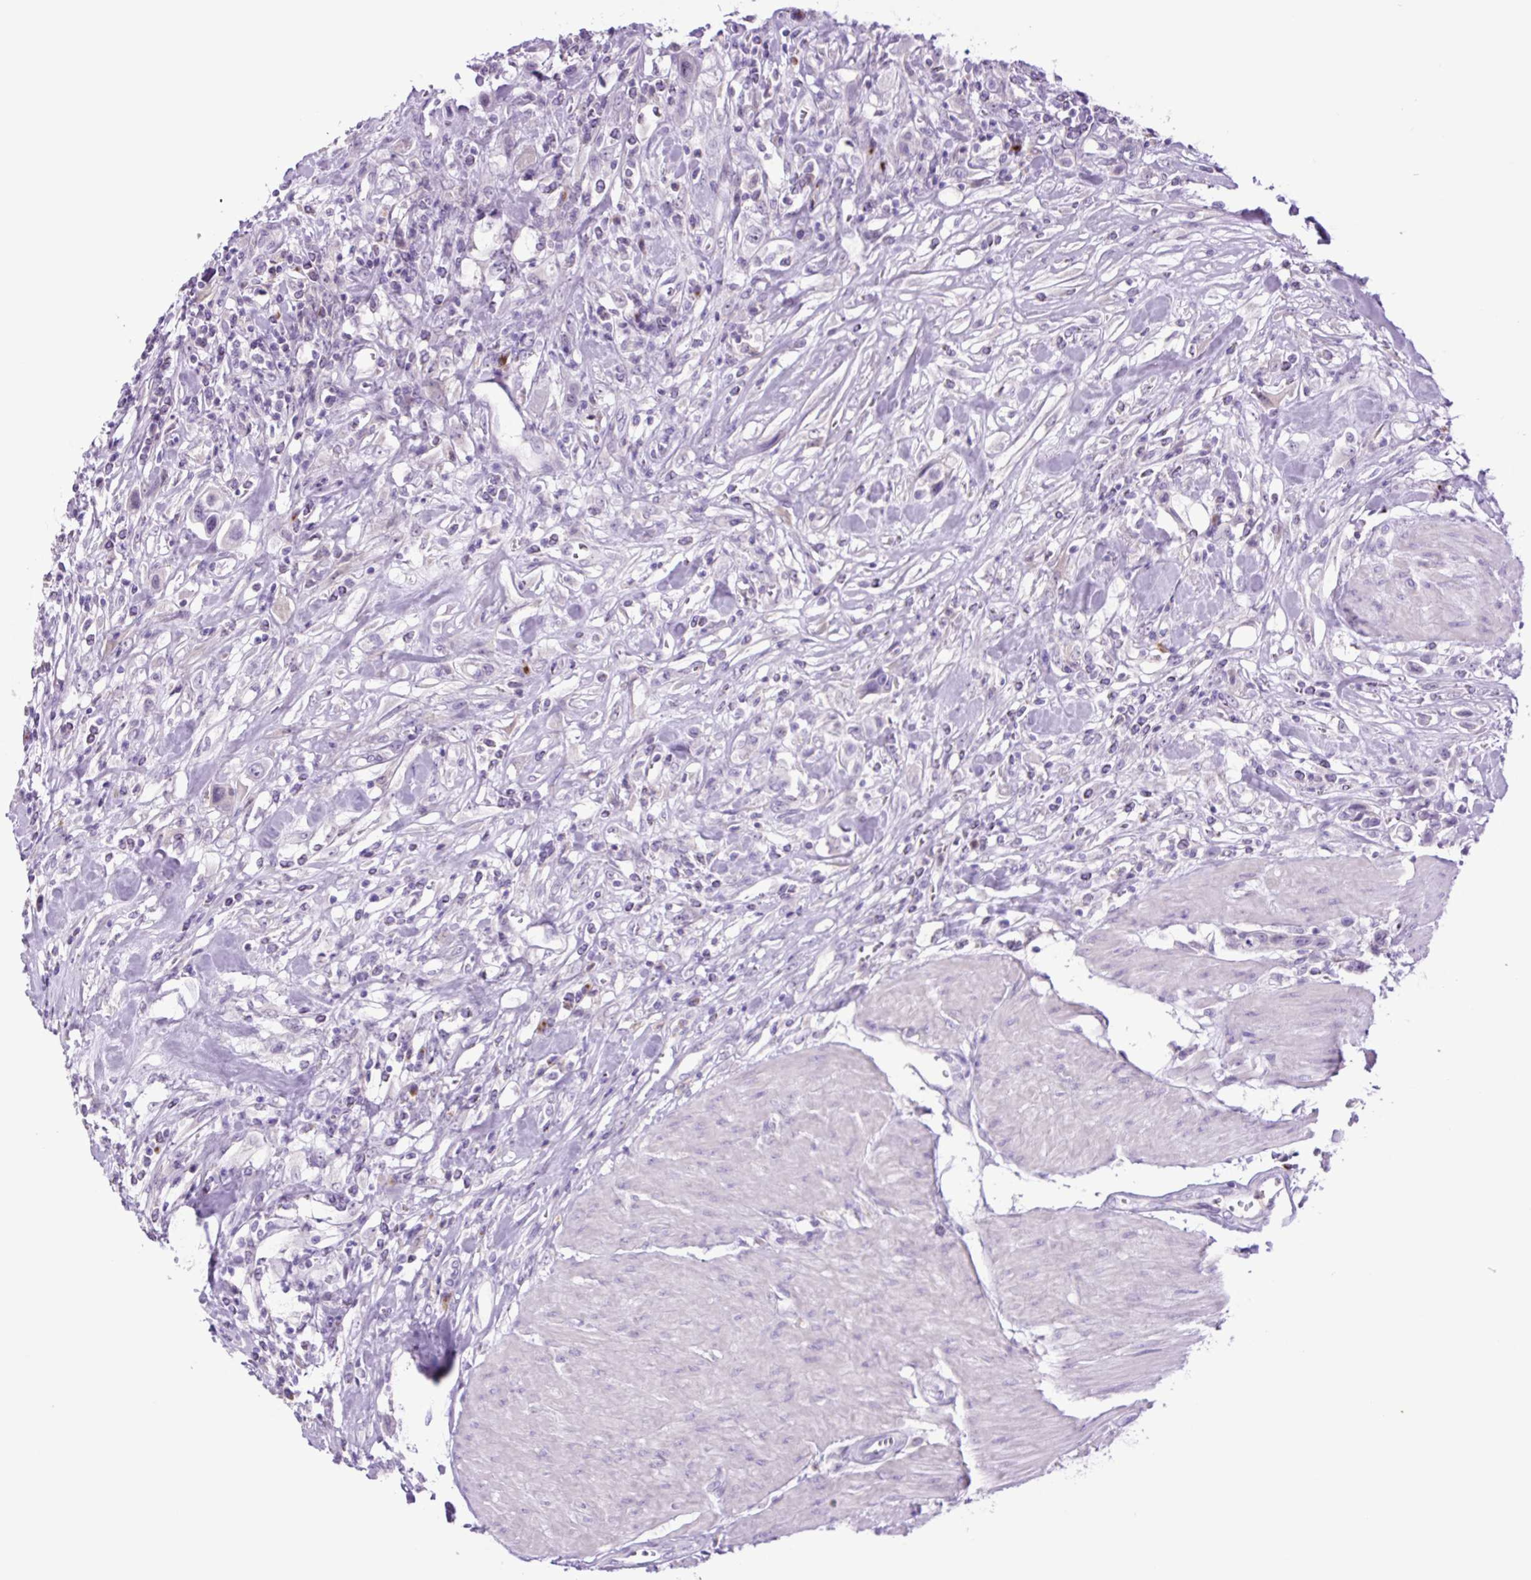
{"staining": {"intensity": "negative", "quantity": "none", "location": "none"}, "tissue": "urothelial cancer", "cell_type": "Tumor cells", "image_type": "cancer", "snomed": [{"axis": "morphology", "description": "Urothelial carcinoma, High grade"}, {"axis": "topography", "description": "Urinary bladder"}], "caption": "DAB immunohistochemical staining of human urothelial cancer reveals no significant expression in tumor cells.", "gene": "MFSD3", "patient": {"sex": "male", "age": 50}}